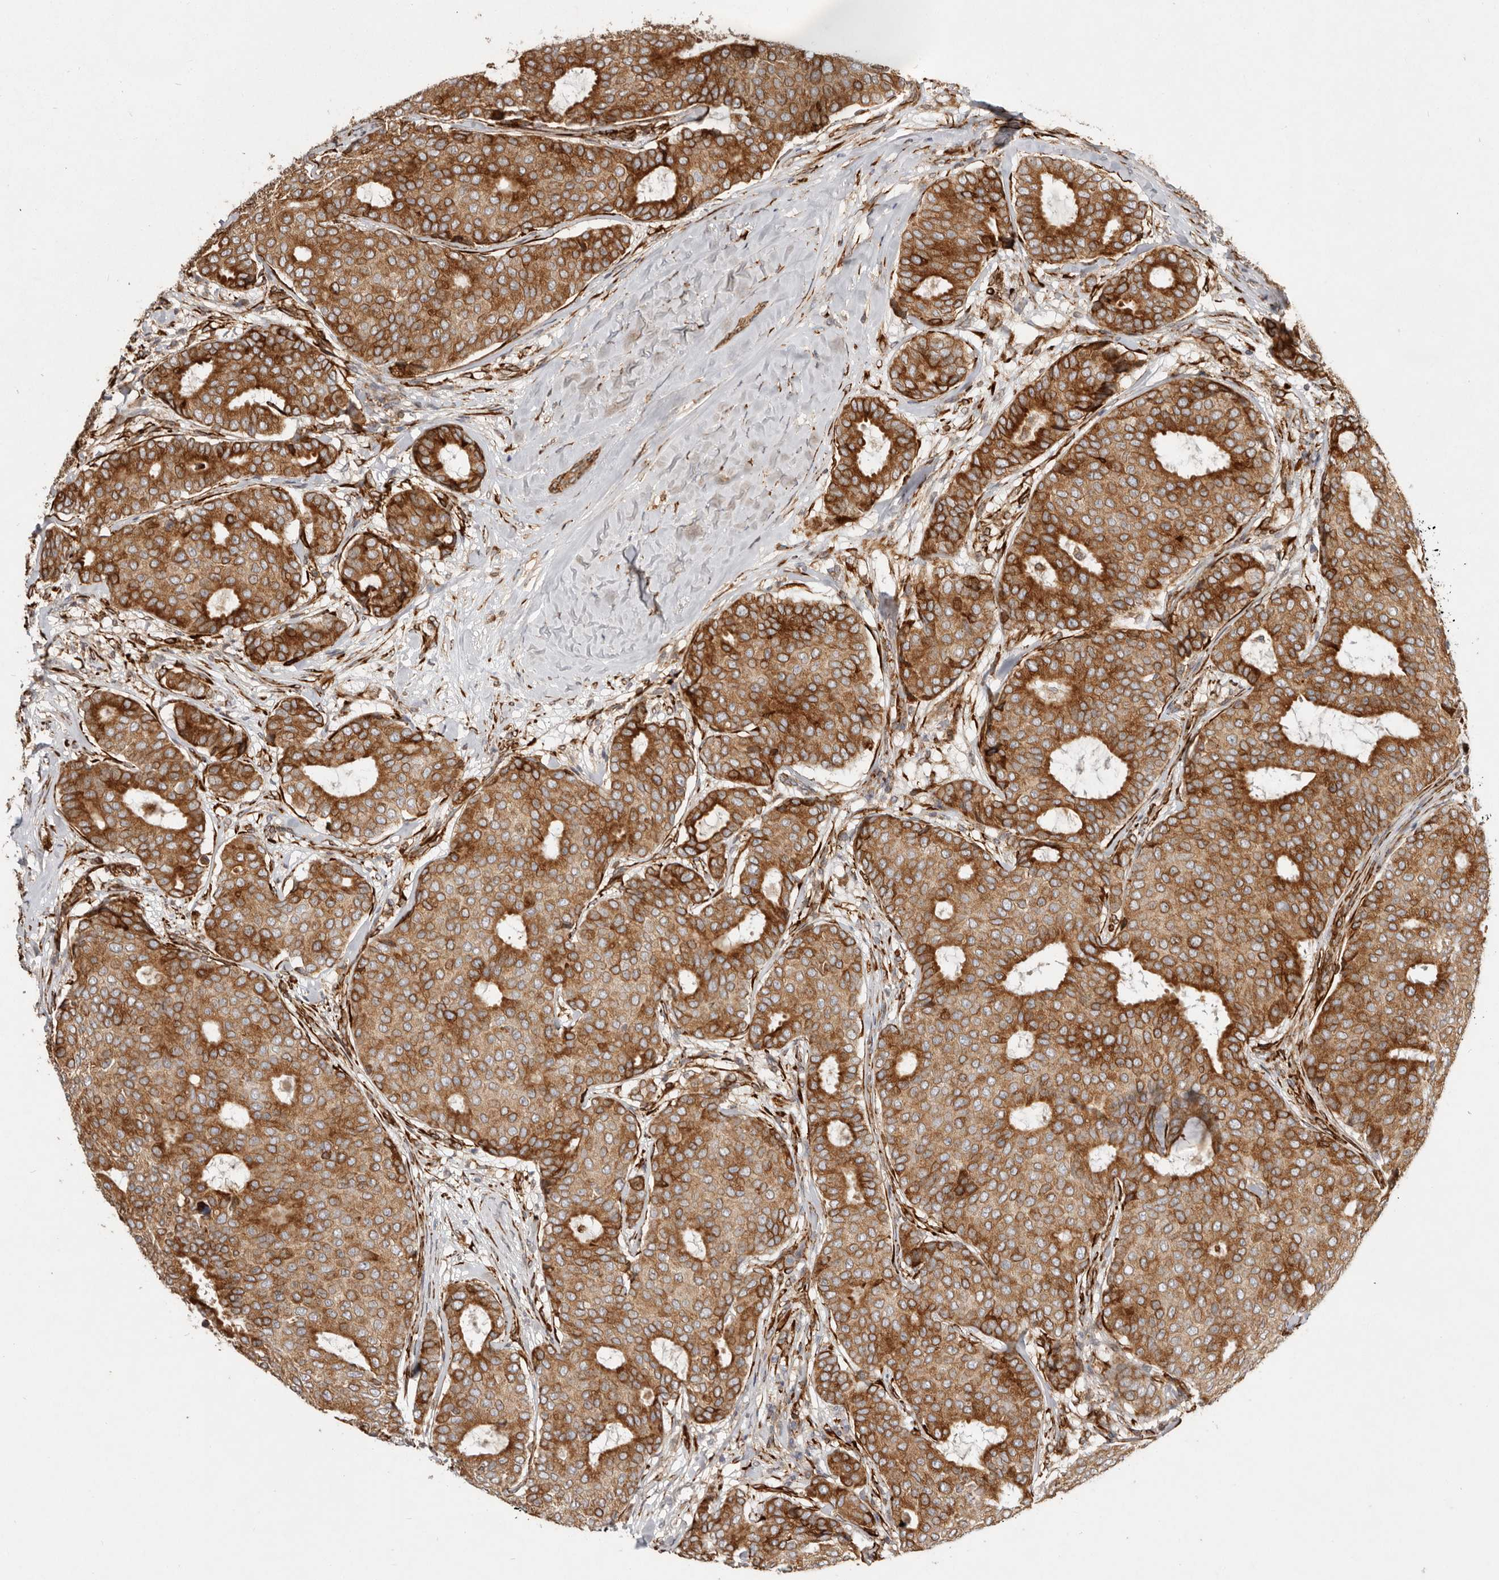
{"staining": {"intensity": "strong", "quantity": ">75%", "location": "cytoplasmic/membranous"}, "tissue": "breast cancer", "cell_type": "Tumor cells", "image_type": "cancer", "snomed": [{"axis": "morphology", "description": "Duct carcinoma"}, {"axis": "topography", "description": "Breast"}], "caption": "Intraductal carcinoma (breast) tissue exhibits strong cytoplasmic/membranous staining in about >75% of tumor cells", "gene": "WDTC1", "patient": {"sex": "female", "age": 75}}